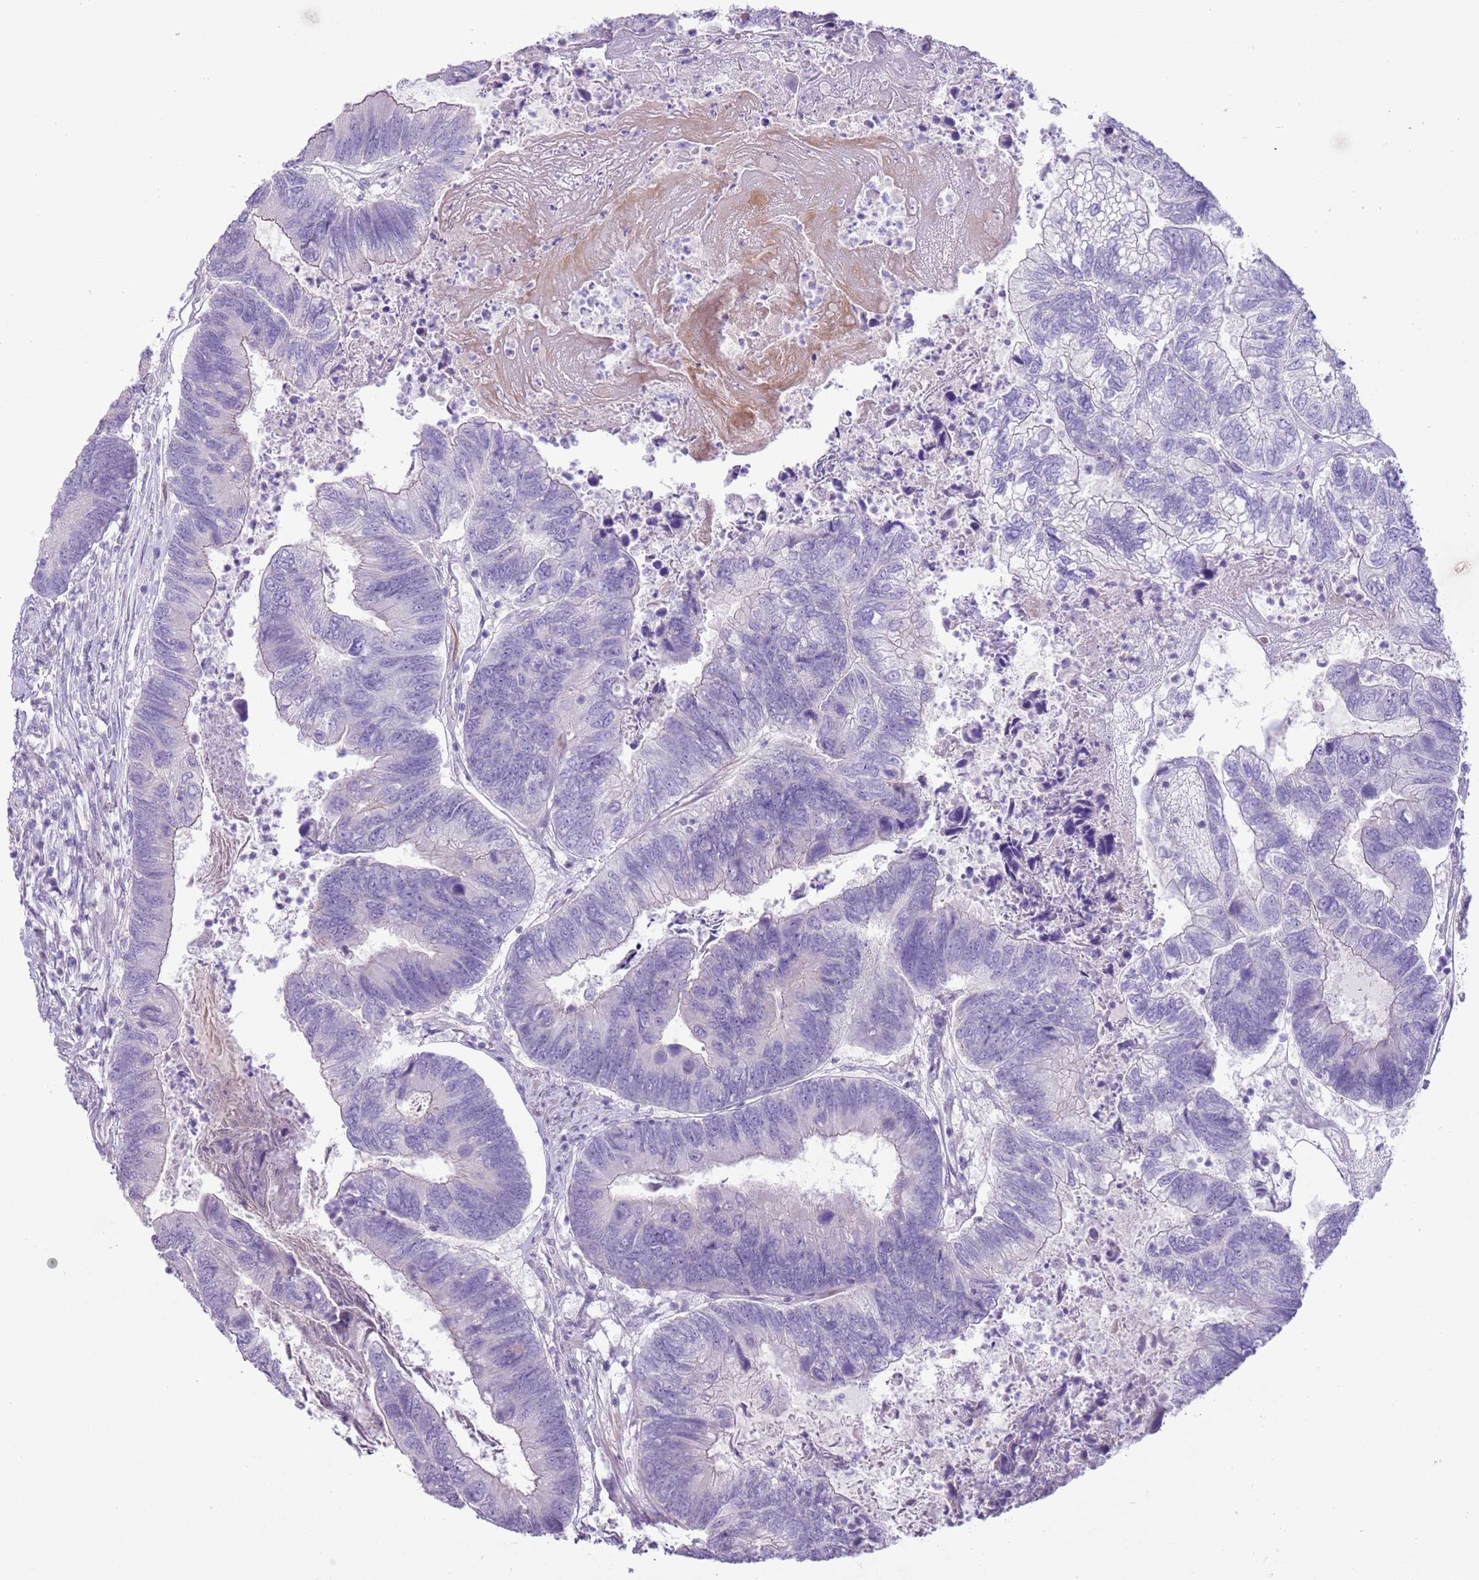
{"staining": {"intensity": "moderate", "quantity": "<25%", "location": "cytoplasmic/membranous"}, "tissue": "colorectal cancer", "cell_type": "Tumor cells", "image_type": "cancer", "snomed": [{"axis": "morphology", "description": "Adenocarcinoma, NOS"}, {"axis": "topography", "description": "Colon"}], "caption": "This is a micrograph of immunohistochemistry staining of adenocarcinoma (colorectal), which shows moderate staining in the cytoplasmic/membranous of tumor cells.", "gene": "ZNF239", "patient": {"sex": "female", "age": 67}}